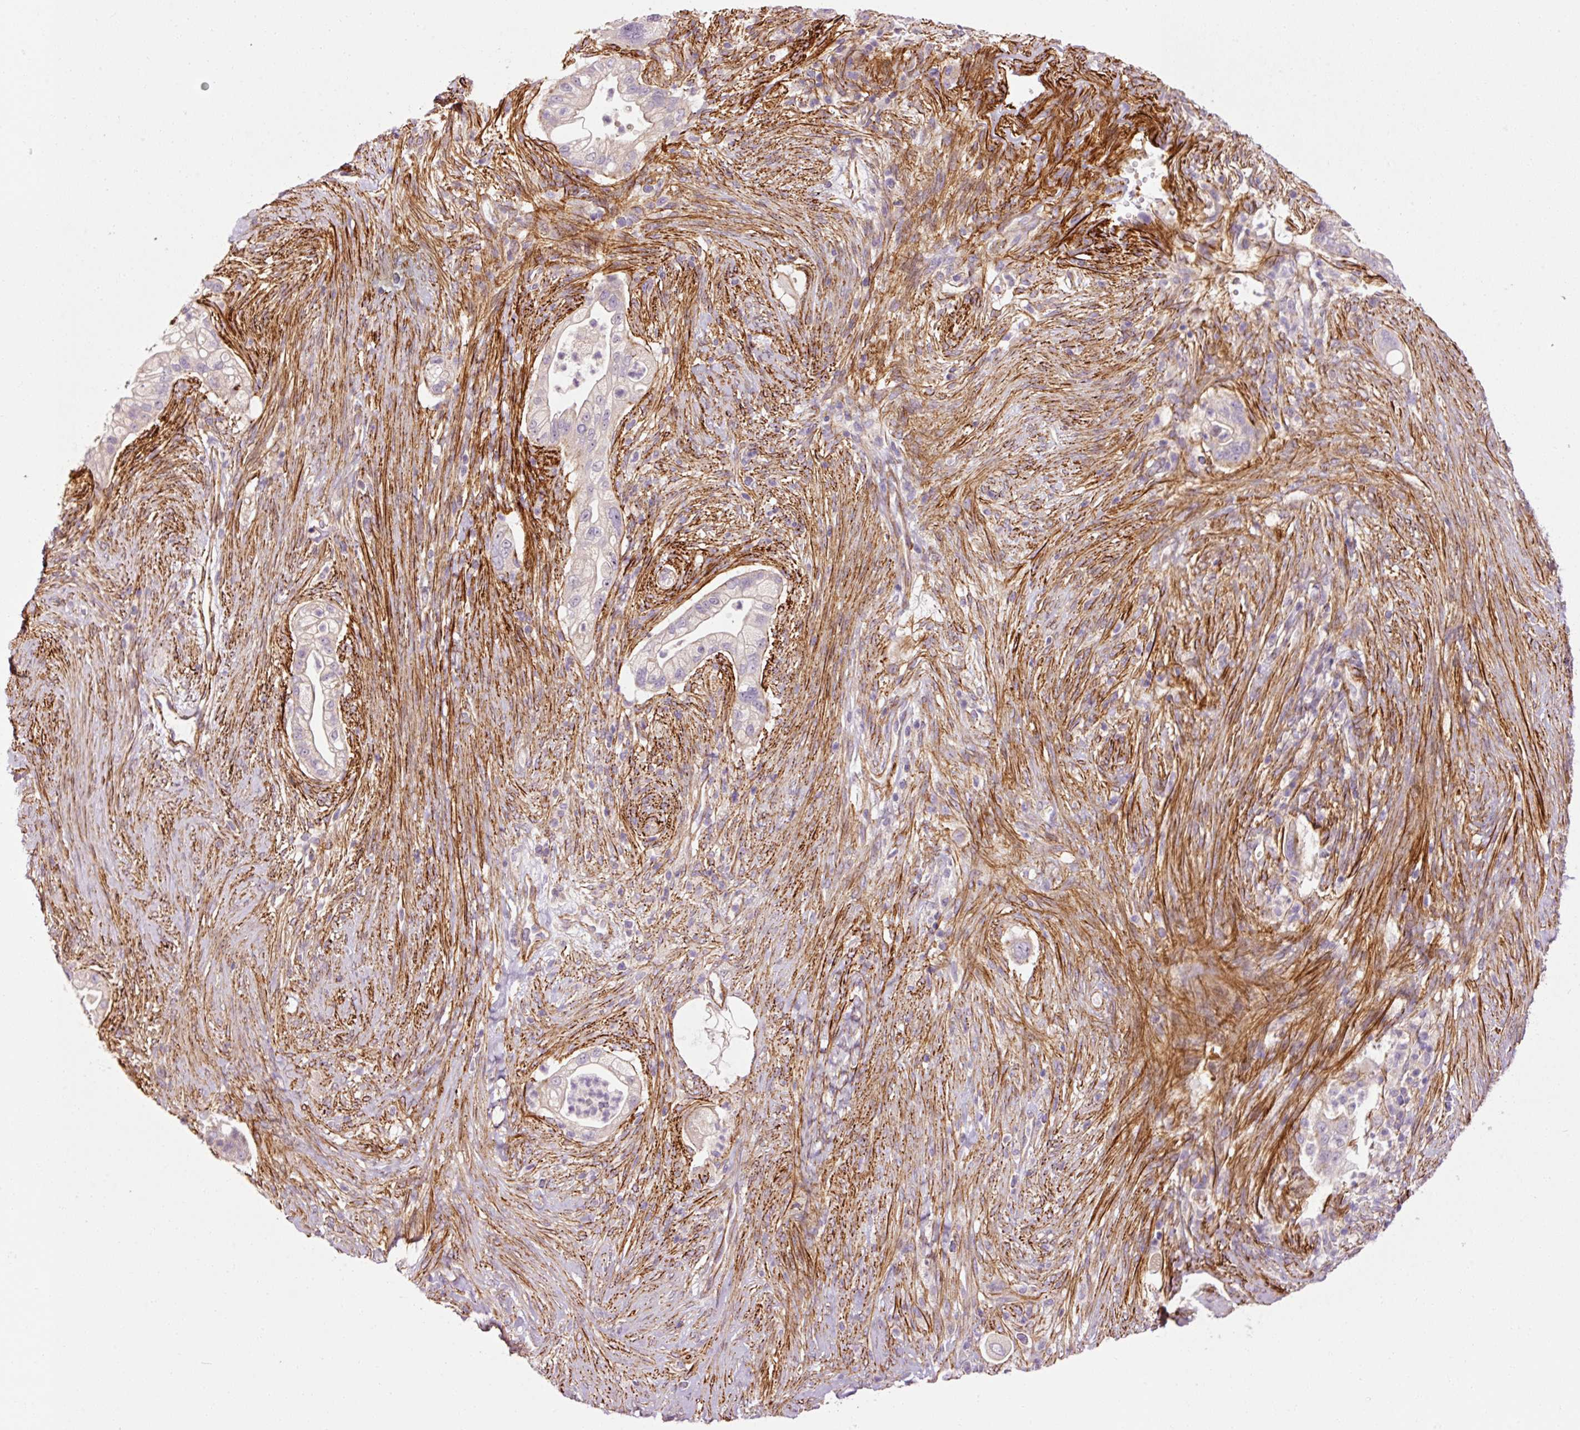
{"staining": {"intensity": "negative", "quantity": "none", "location": "none"}, "tissue": "pancreatic cancer", "cell_type": "Tumor cells", "image_type": "cancer", "snomed": [{"axis": "morphology", "description": "Adenocarcinoma, NOS"}, {"axis": "topography", "description": "Pancreas"}], "caption": "Immunohistochemistry photomicrograph of human adenocarcinoma (pancreatic) stained for a protein (brown), which demonstrates no positivity in tumor cells.", "gene": "ANKRD20A1", "patient": {"sex": "male", "age": 44}}